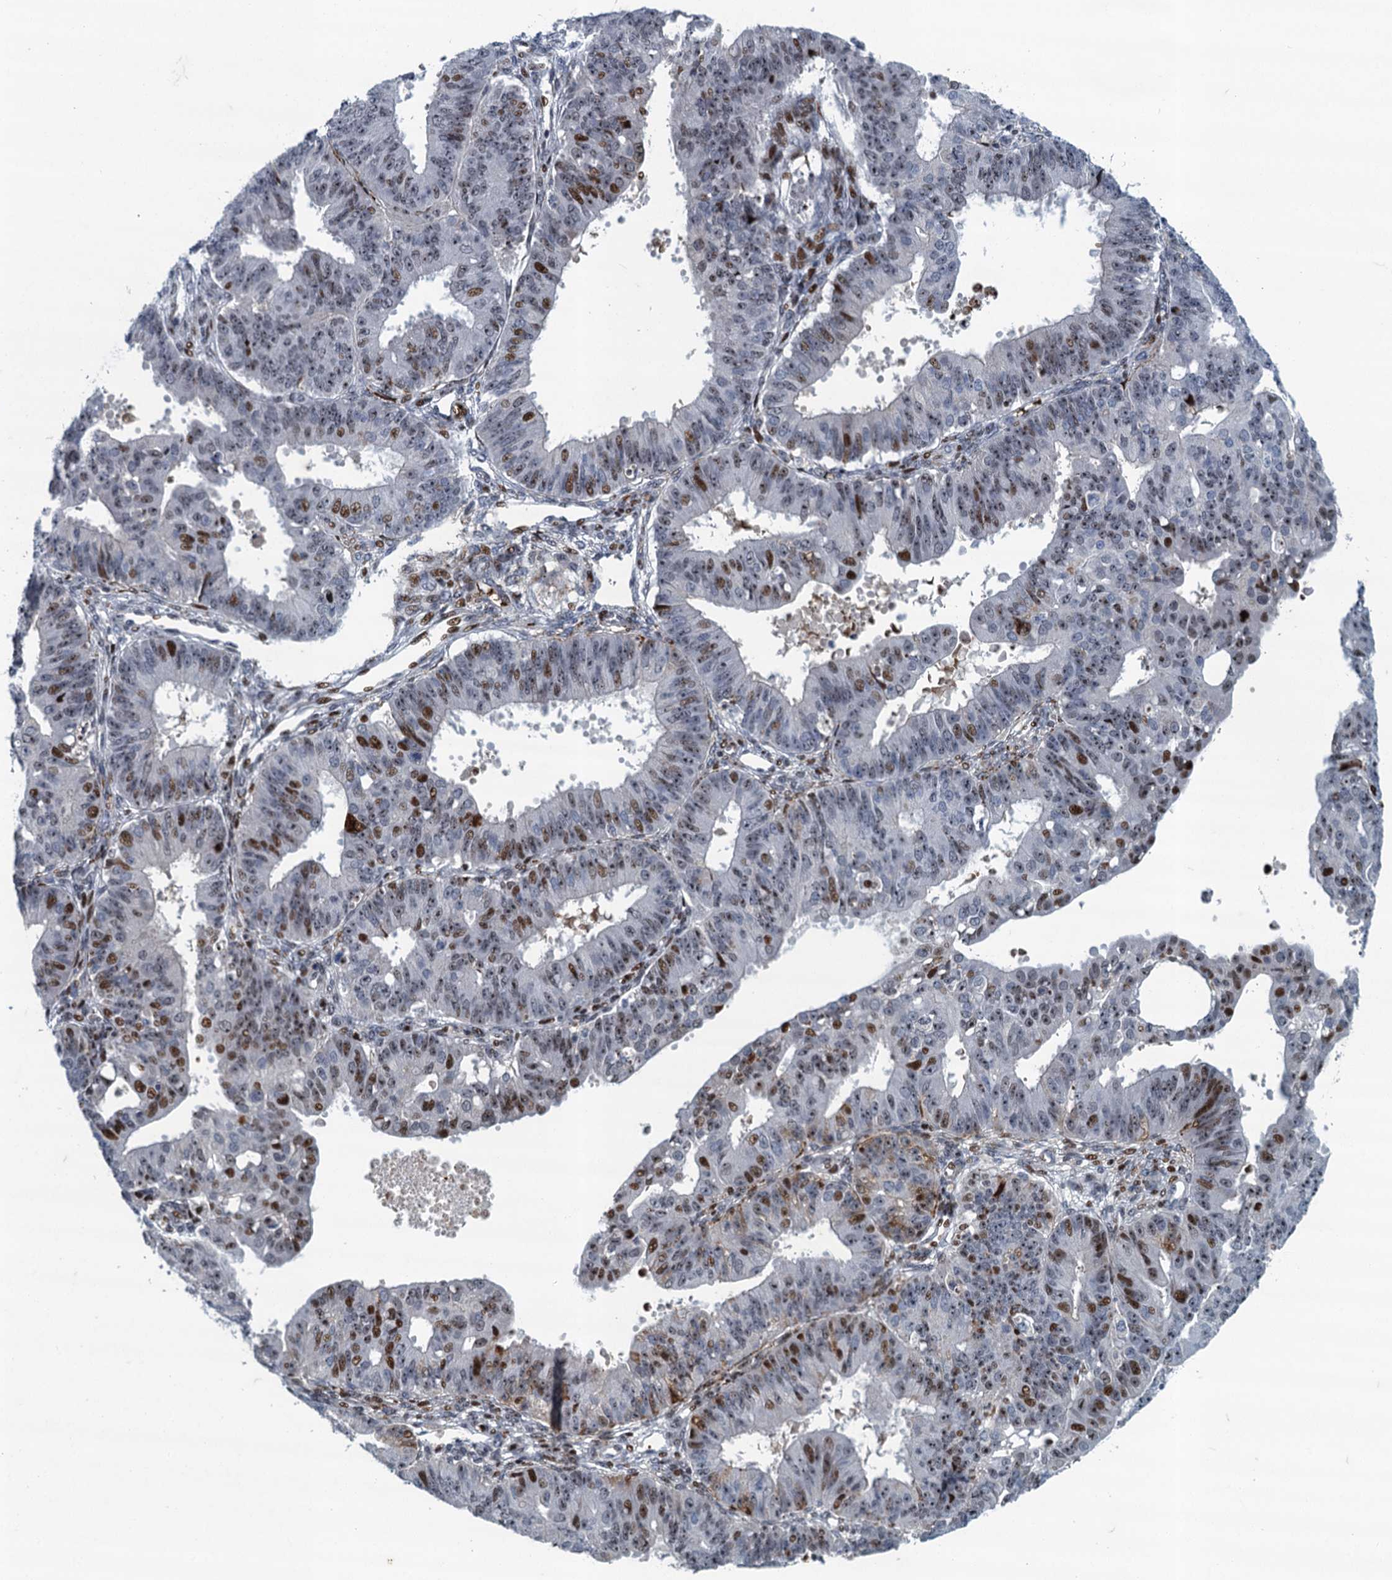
{"staining": {"intensity": "moderate", "quantity": "25%-75%", "location": "nuclear"}, "tissue": "ovarian cancer", "cell_type": "Tumor cells", "image_type": "cancer", "snomed": [{"axis": "morphology", "description": "Carcinoma, endometroid"}, {"axis": "topography", "description": "Appendix"}, {"axis": "topography", "description": "Ovary"}], "caption": "This histopathology image demonstrates immunohistochemistry (IHC) staining of endometroid carcinoma (ovarian), with medium moderate nuclear staining in approximately 25%-75% of tumor cells.", "gene": "ANKRD13D", "patient": {"sex": "female", "age": 42}}